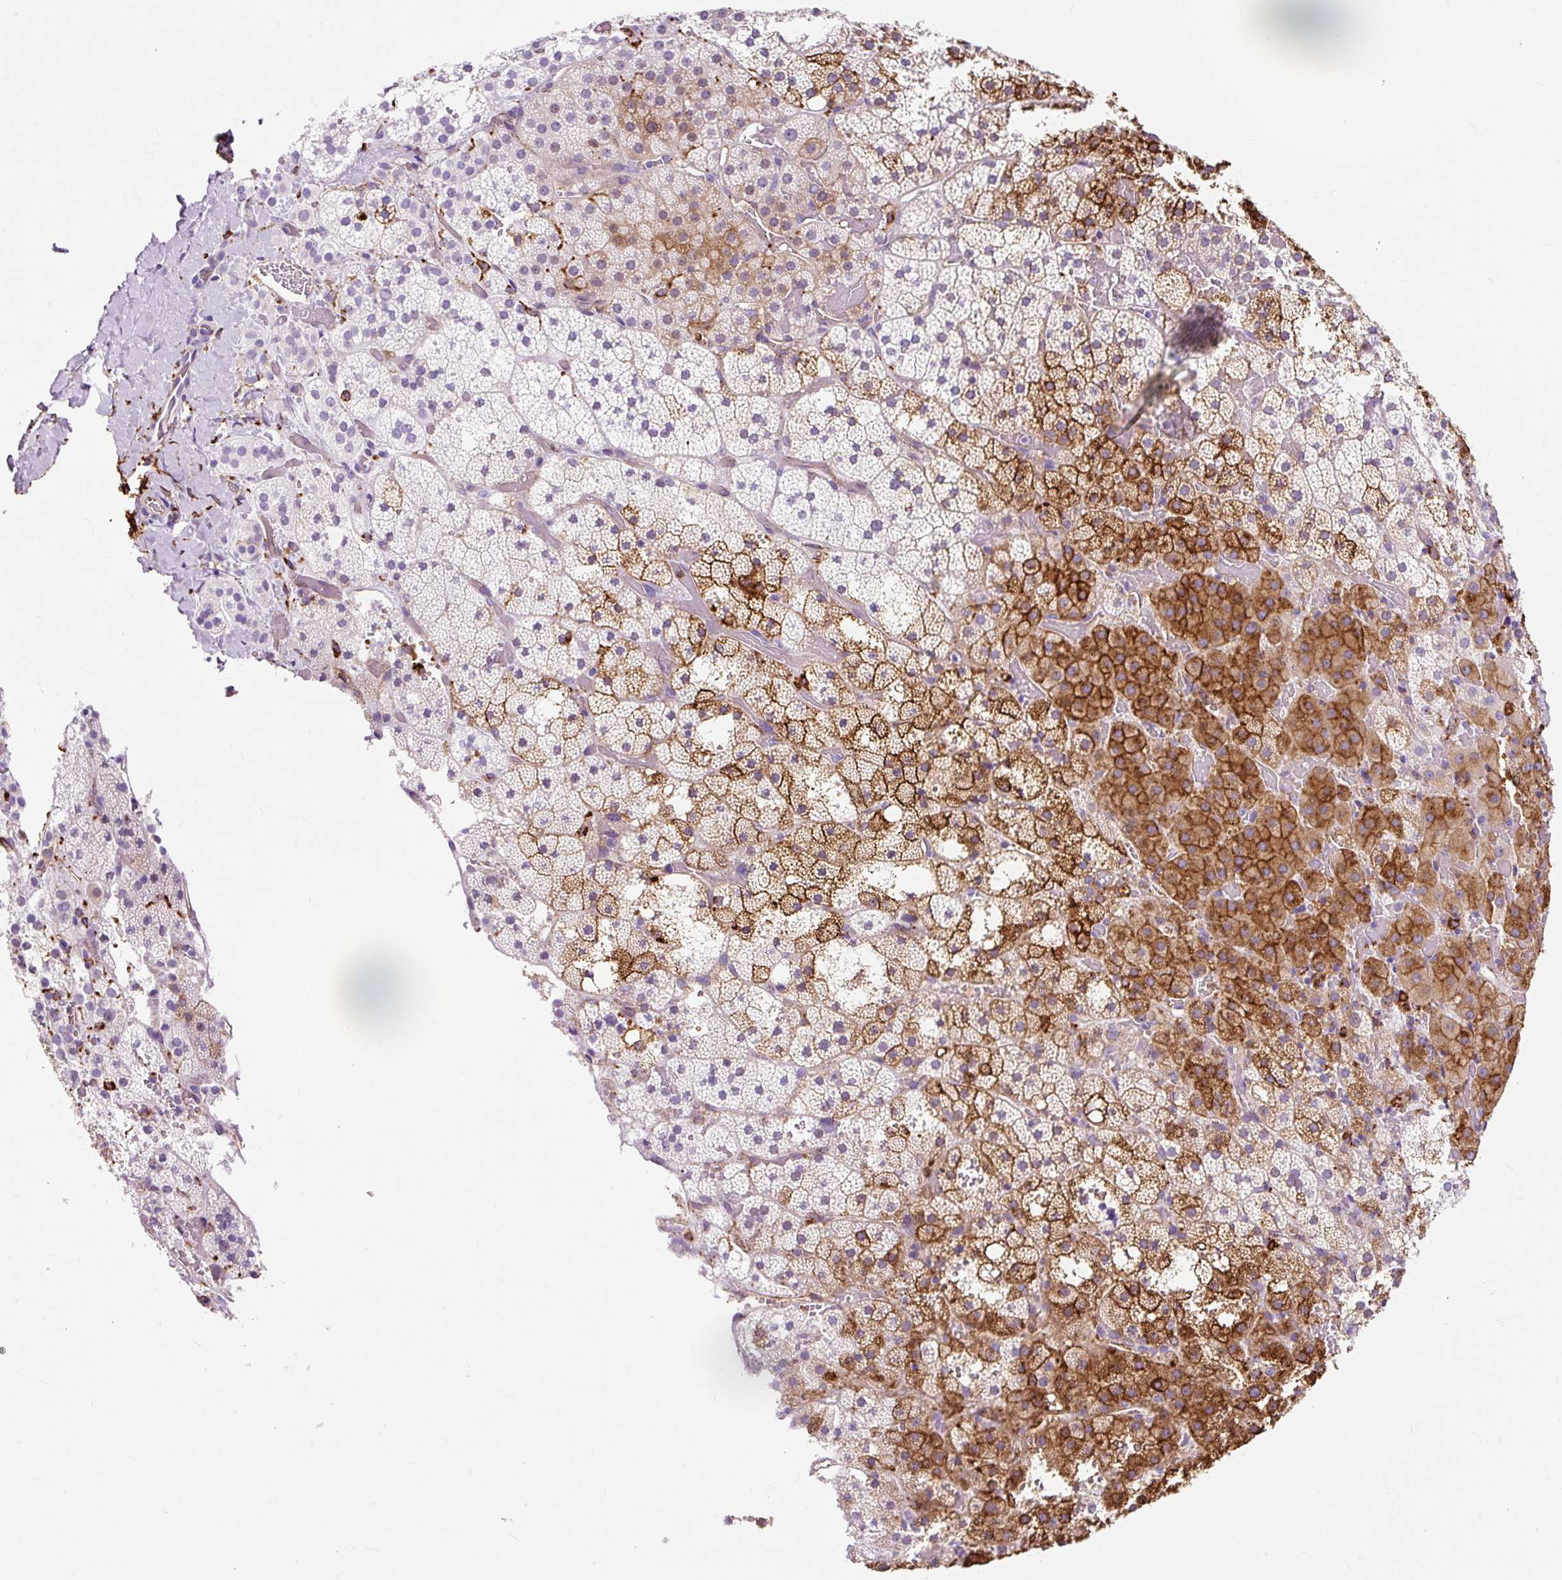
{"staining": {"intensity": "strong", "quantity": "<25%", "location": "cytoplasmic/membranous"}, "tissue": "adrenal gland", "cell_type": "Glandular cells", "image_type": "normal", "snomed": [{"axis": "morphology", "description": "Normal tissue, NOS"}, {"axis": "topography", "description": "Adrenal gland"}], "caption": "Brown immunohistochemical staining in normal adrenal gland shows strong cytoplasmic/membranous expression in about <25% of glandular cells. Ihc stains the protein of interest in brown and the nuclei are stained blue.", "gene": "HLA", "patient": {"sex": "male", "age": 53}}